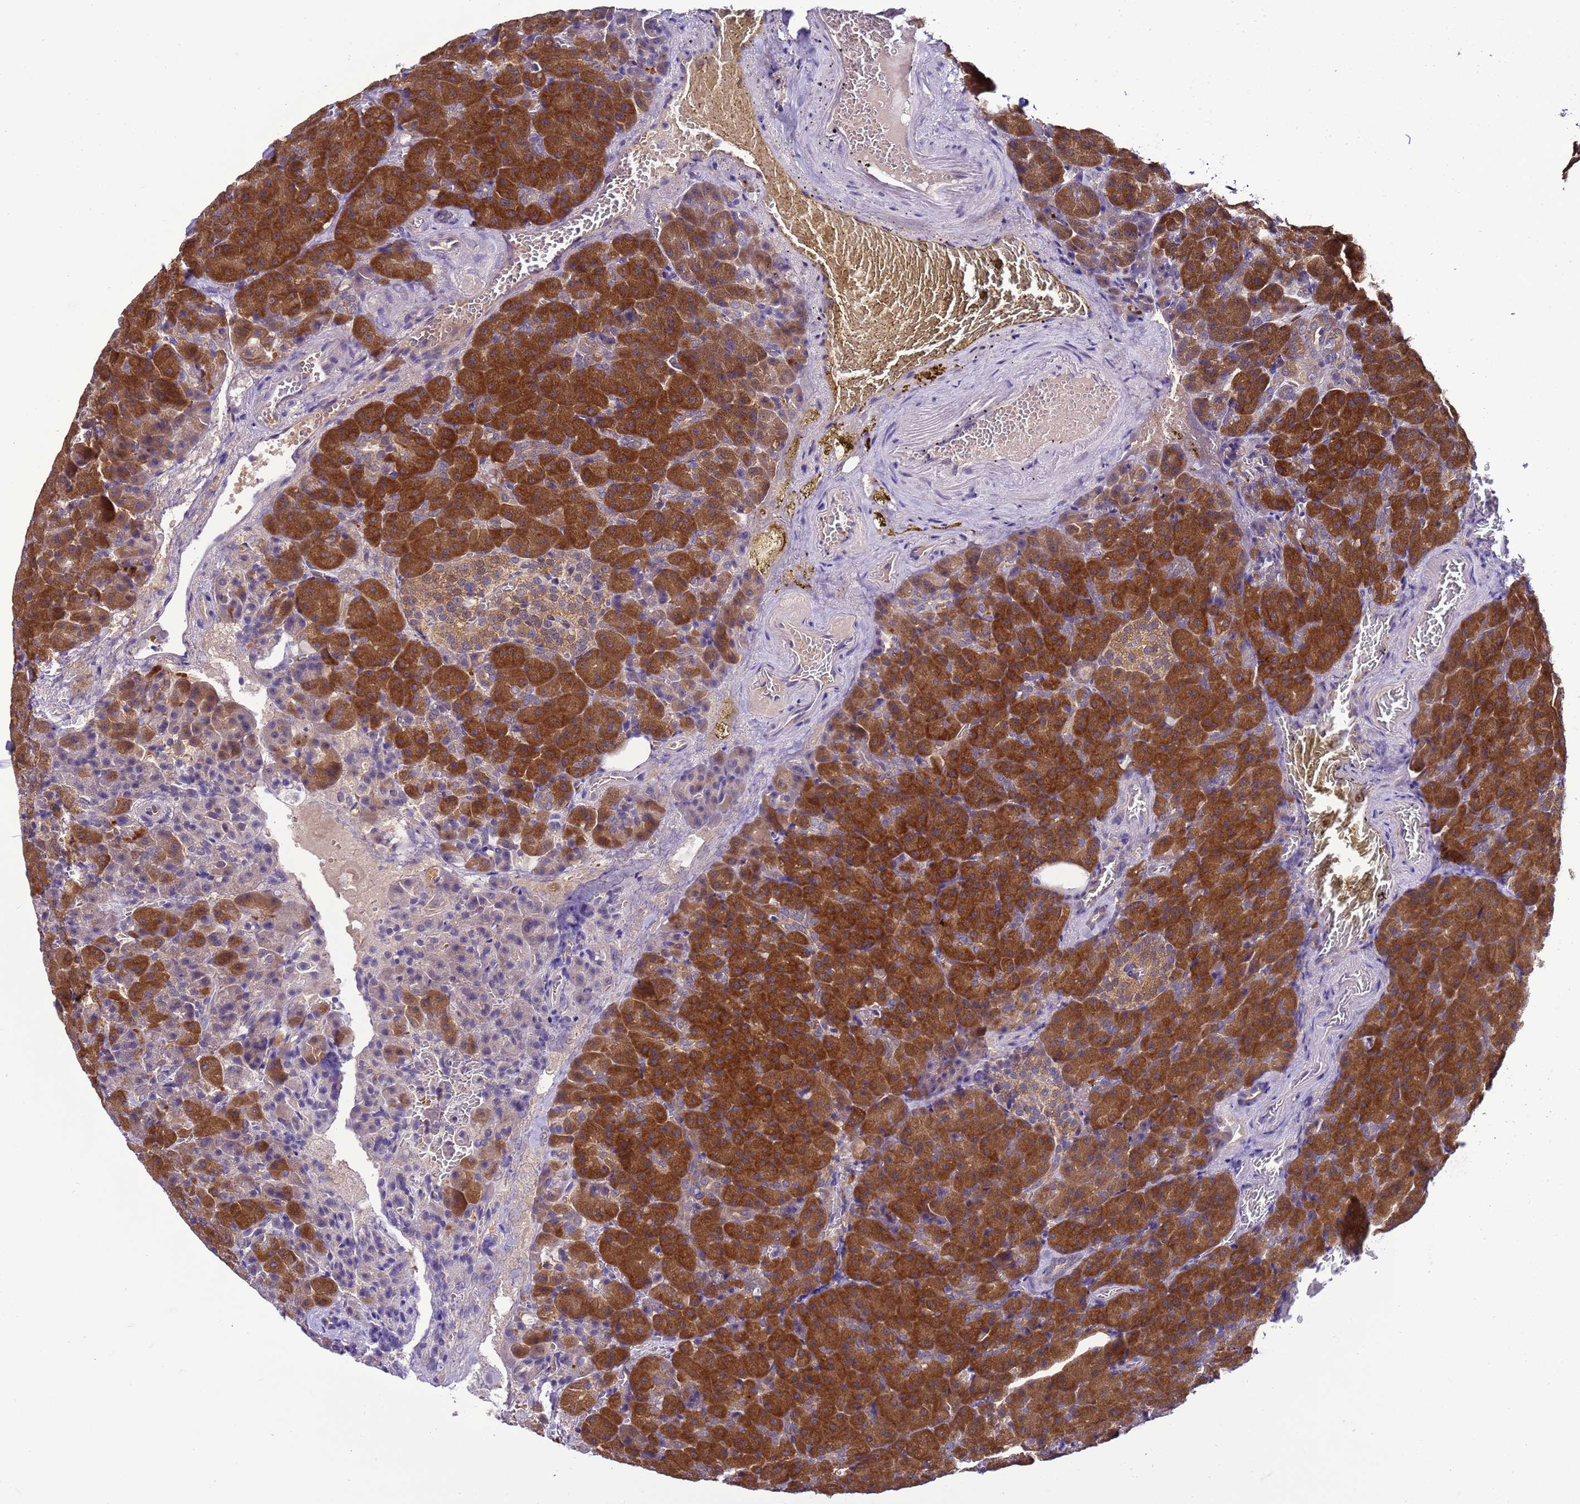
{"staining": {"intensity": "strong", "quantity": "25%-75%", "location": "cytoplasmic/membranous"}, "tissue": "pancreas", "cell_type": "Exocrine glandular cells", "image_type": "normal", "snomed": [{"axis": "morphology", "description": "Normal tissue, NOS"}, {"axis": "topography", "description": "Pancreas"}], "caption": "IHC histopathology image of benign pancreas stained for a protein (brown), which exhibits high levels of strong cytoplasmic/membranous positivity in about 25%-75% of exocrine glandular cells.", "gene": "DDI2", "patient": {"sex": "female", "age": 74}}